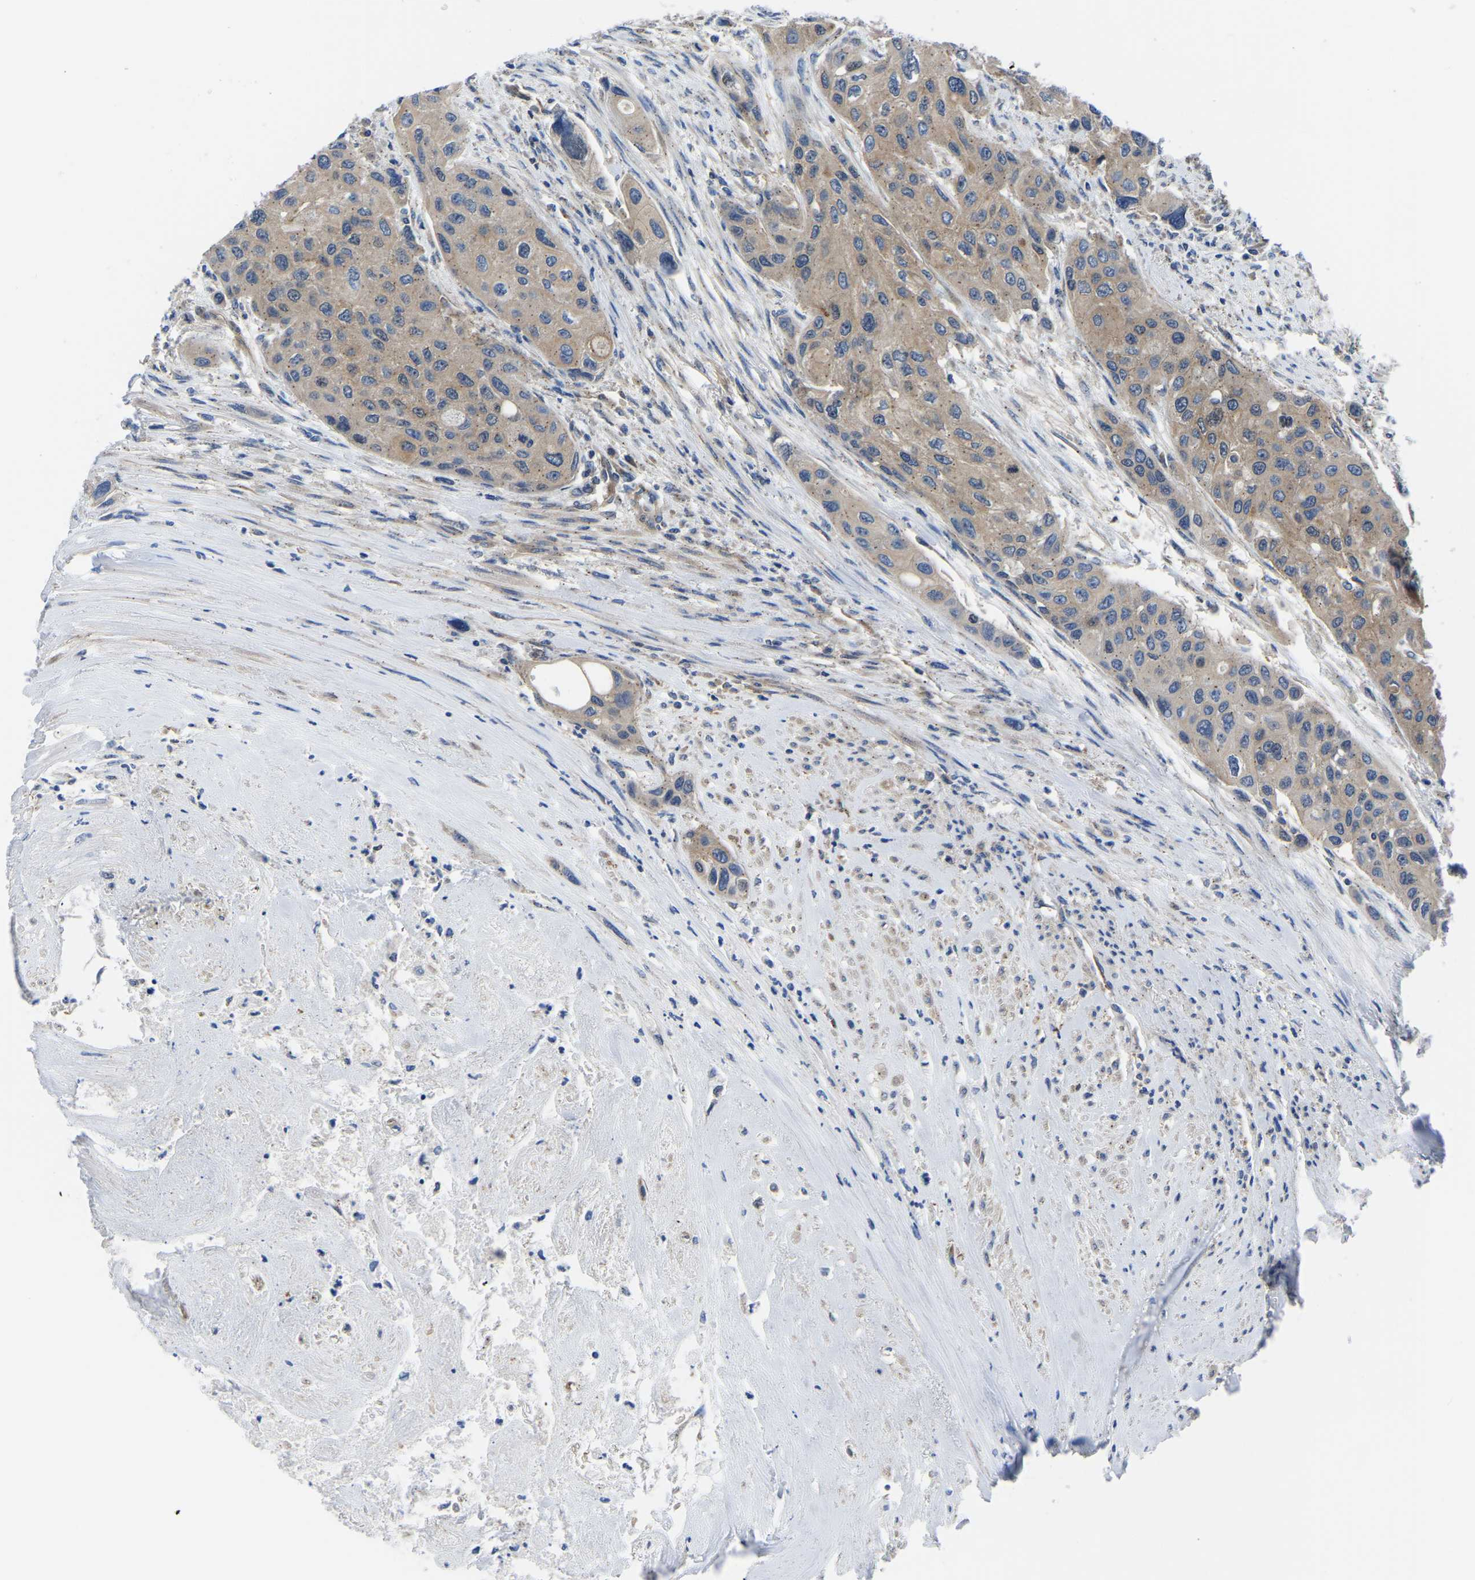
{"staining": {"intensity": "weak", "quantity": ">75%", "location": "cytoplasmic/membranous"}, "tissue": "urothelial cancer", "cell_type": "Tumor cells", "image_type": "cancer", "snomed": [{"axis": "morphology", "description": "Urothelial carcinoma, High grade"}, {"axis": "topography", "description": "Urinary bladder"}], "caption": "Protein analysis of urothelial cancer tissue reveals weak cytoplasmic/membranous positivity in about >75% of tumor cells.", "gene": "TFG", "patient": {"sex": "female", "age": 56}}